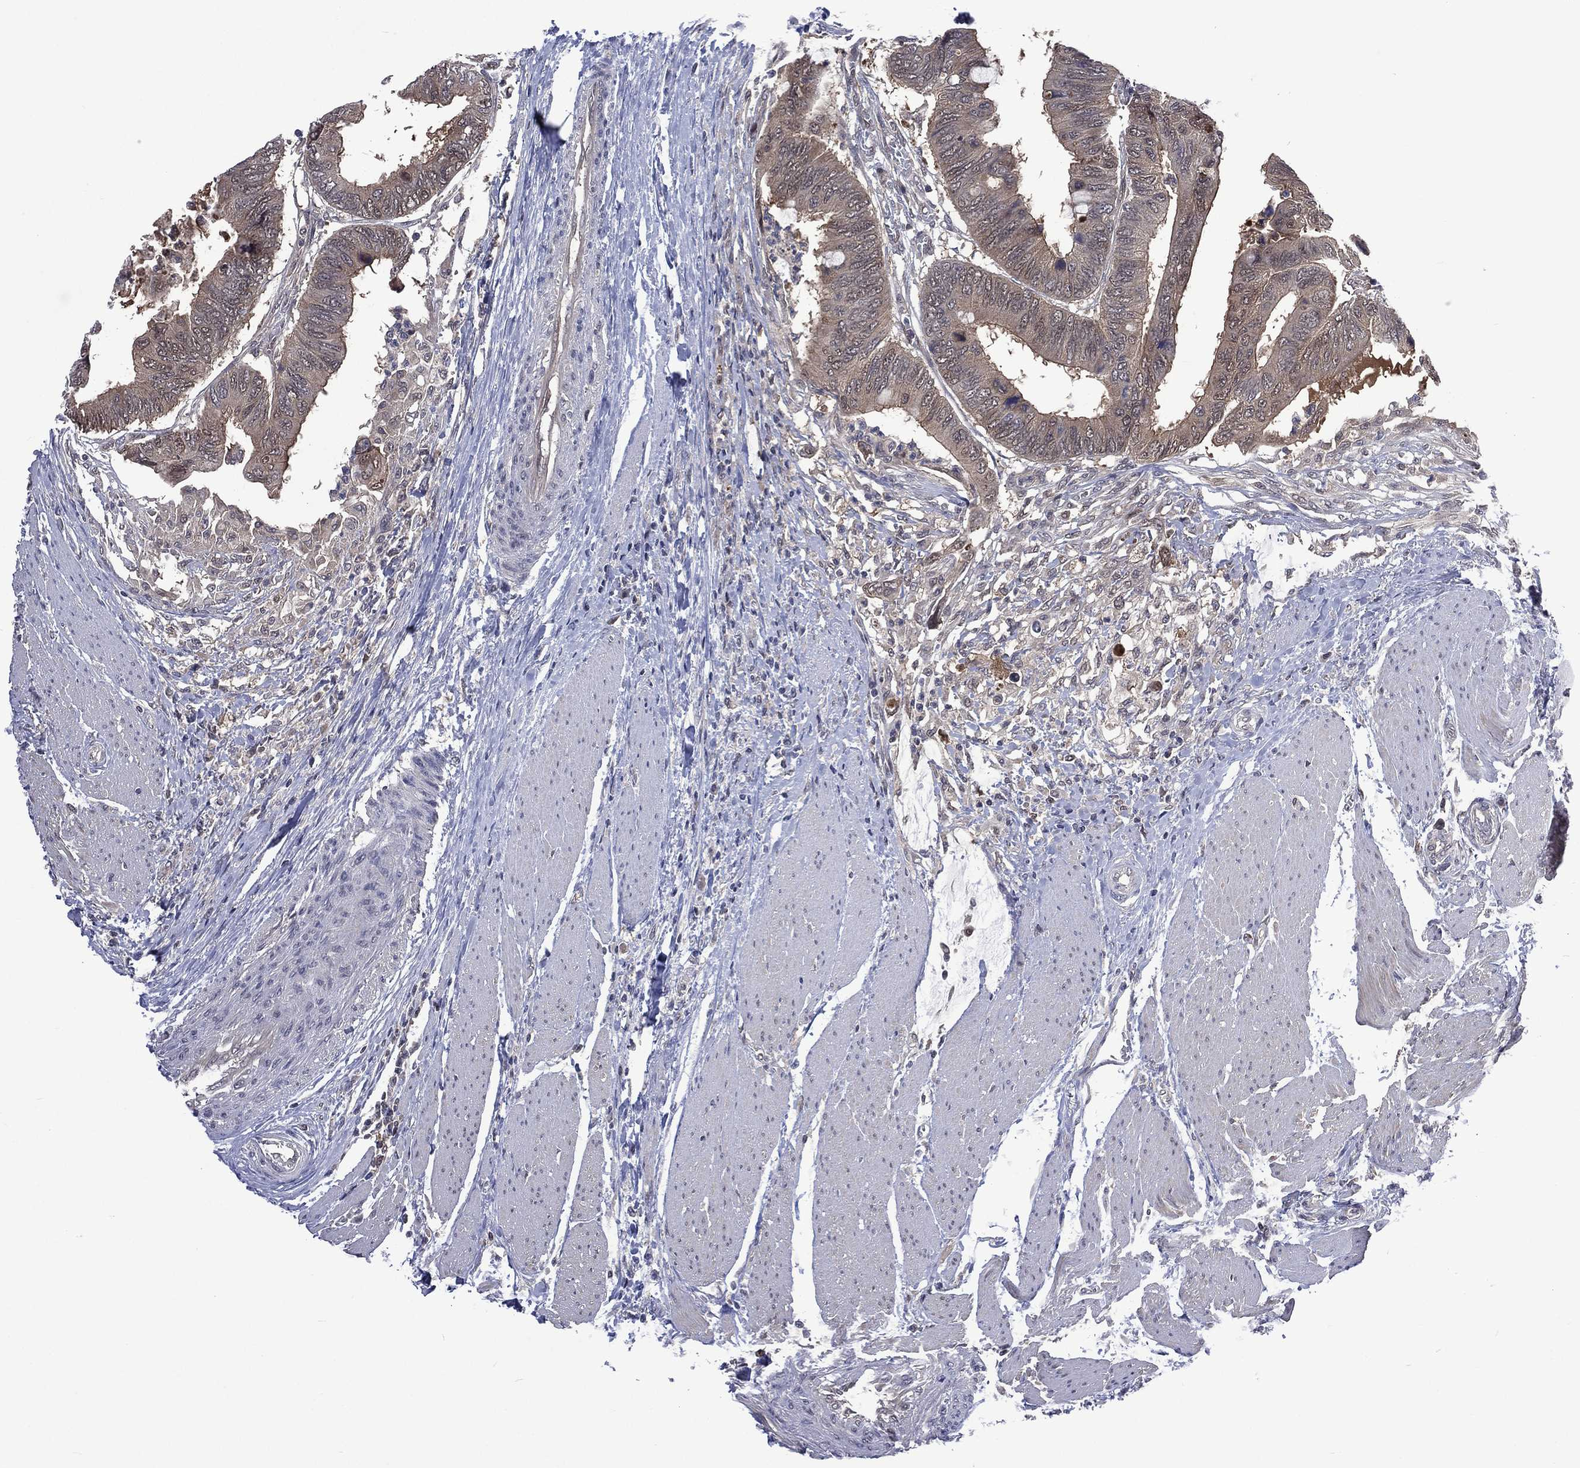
{"staining": {"intensity": "negative", "quantity": "none", "location": "none"}, "tissue": "colorectal cancer", "cell_type": "Tumor cells", "image_type": "cancer", "snomed": [{"axis": "morphology", "description": "Normal tissue, NOS"}, {"axis": "morphology", "description": "Adenocarcinoma, NOS"}, {"axis": "topography", "description": "Rectum"}, {"axis": "topography", "description": "Peripheral nerve tissue"}], "caption": "A histopathology image of colorectal cancer stained for a protein displays no brown staining in tumor cells.", "gene": "MTAP", "patient": {"sex": "male", "age": 92}}